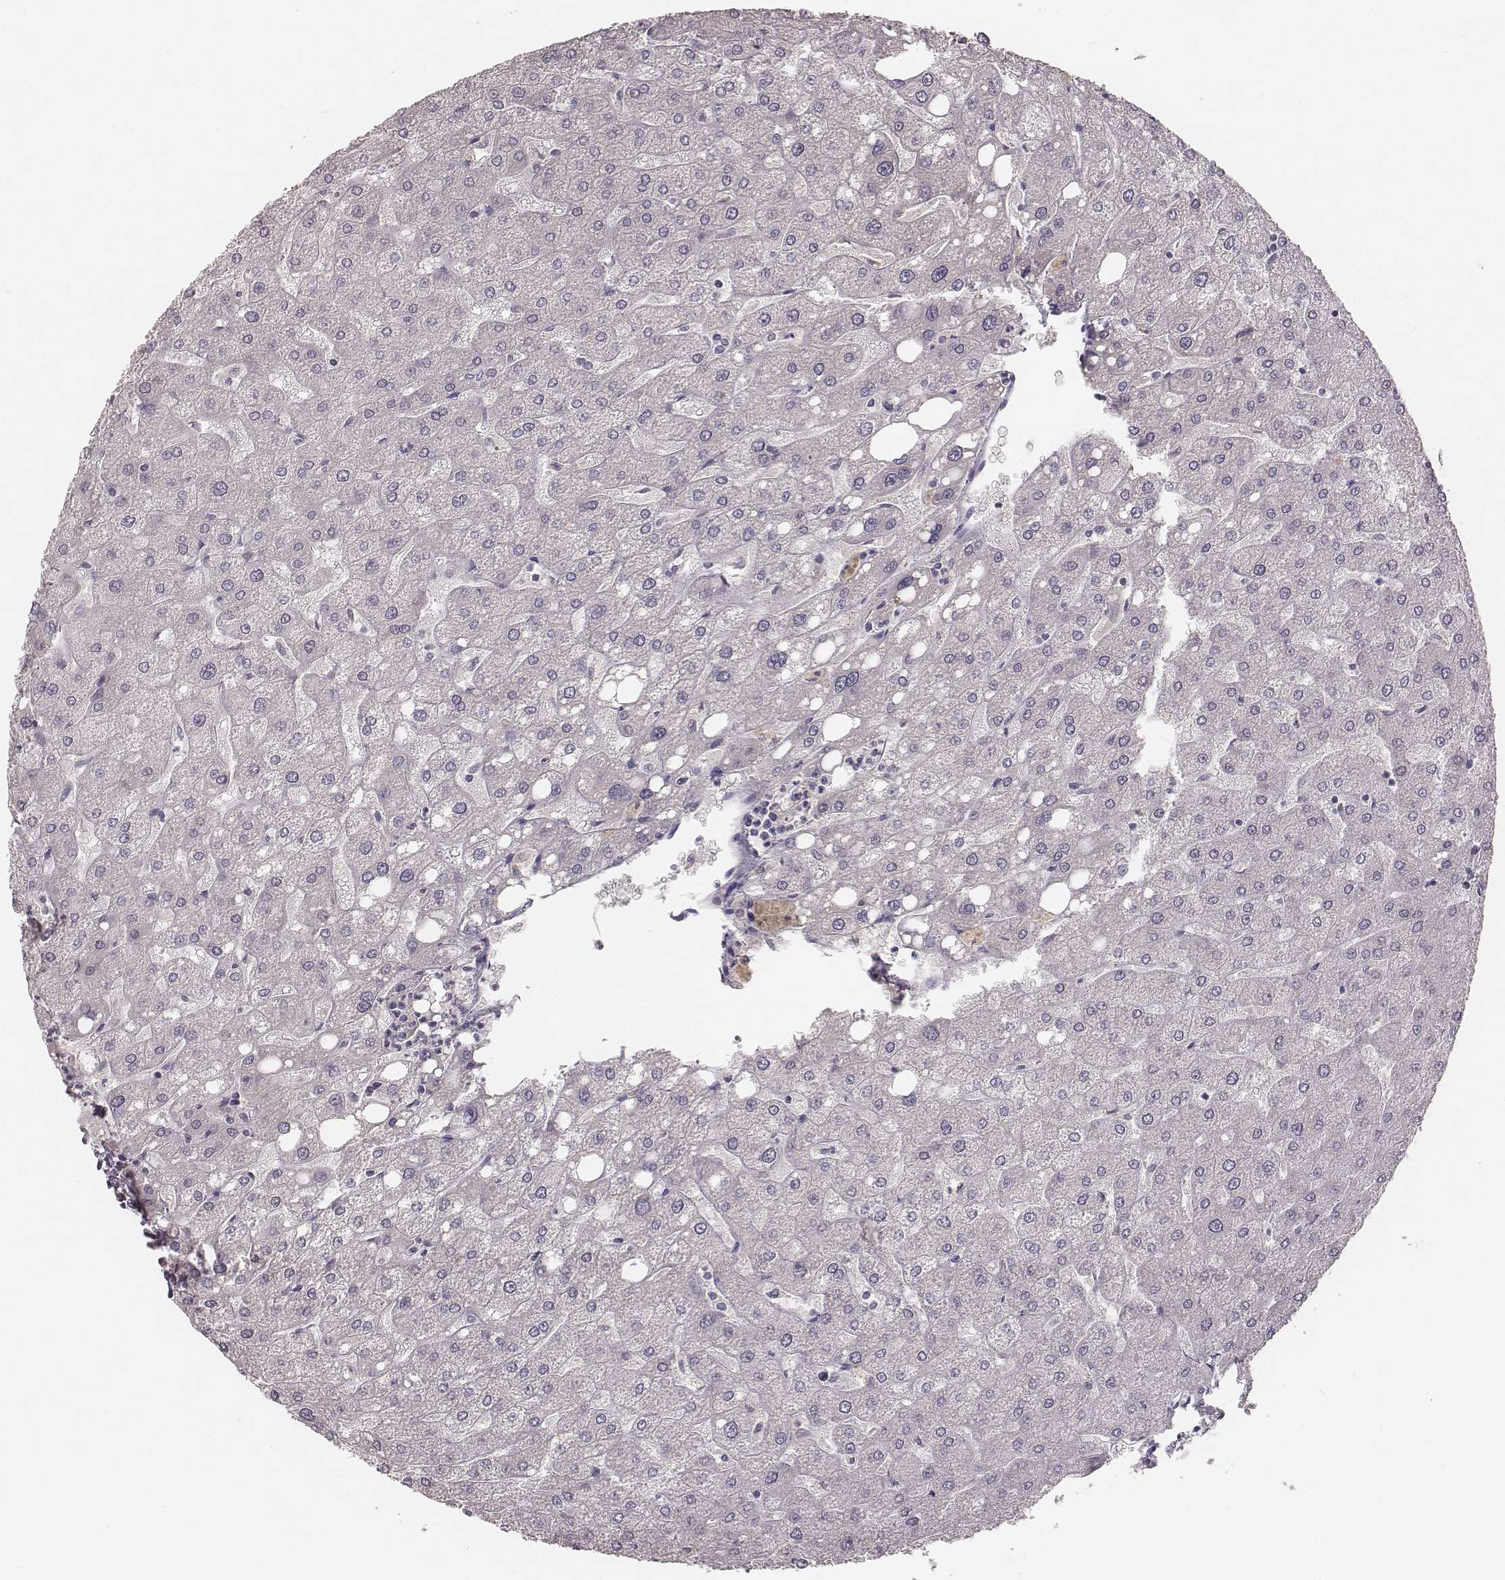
{"staining": {"intensity": "negative", "quantity": "none", "location": "none"}, "tissue": "liver", "cell_type": "Cholangiocytes", "image_type": "normal", "snomed": [{"axis": "morphology", "description": "Normal tissue, NOS"}, {"axis": "topography", "description": "Liver"}], "caption": "A micrograph of human liver is negative for staining in cholangiocytes. (DAB IHC with hematoxylin counter stain).", "gene": "LY6K", "patient": {"sex": "male", "age": 67}}